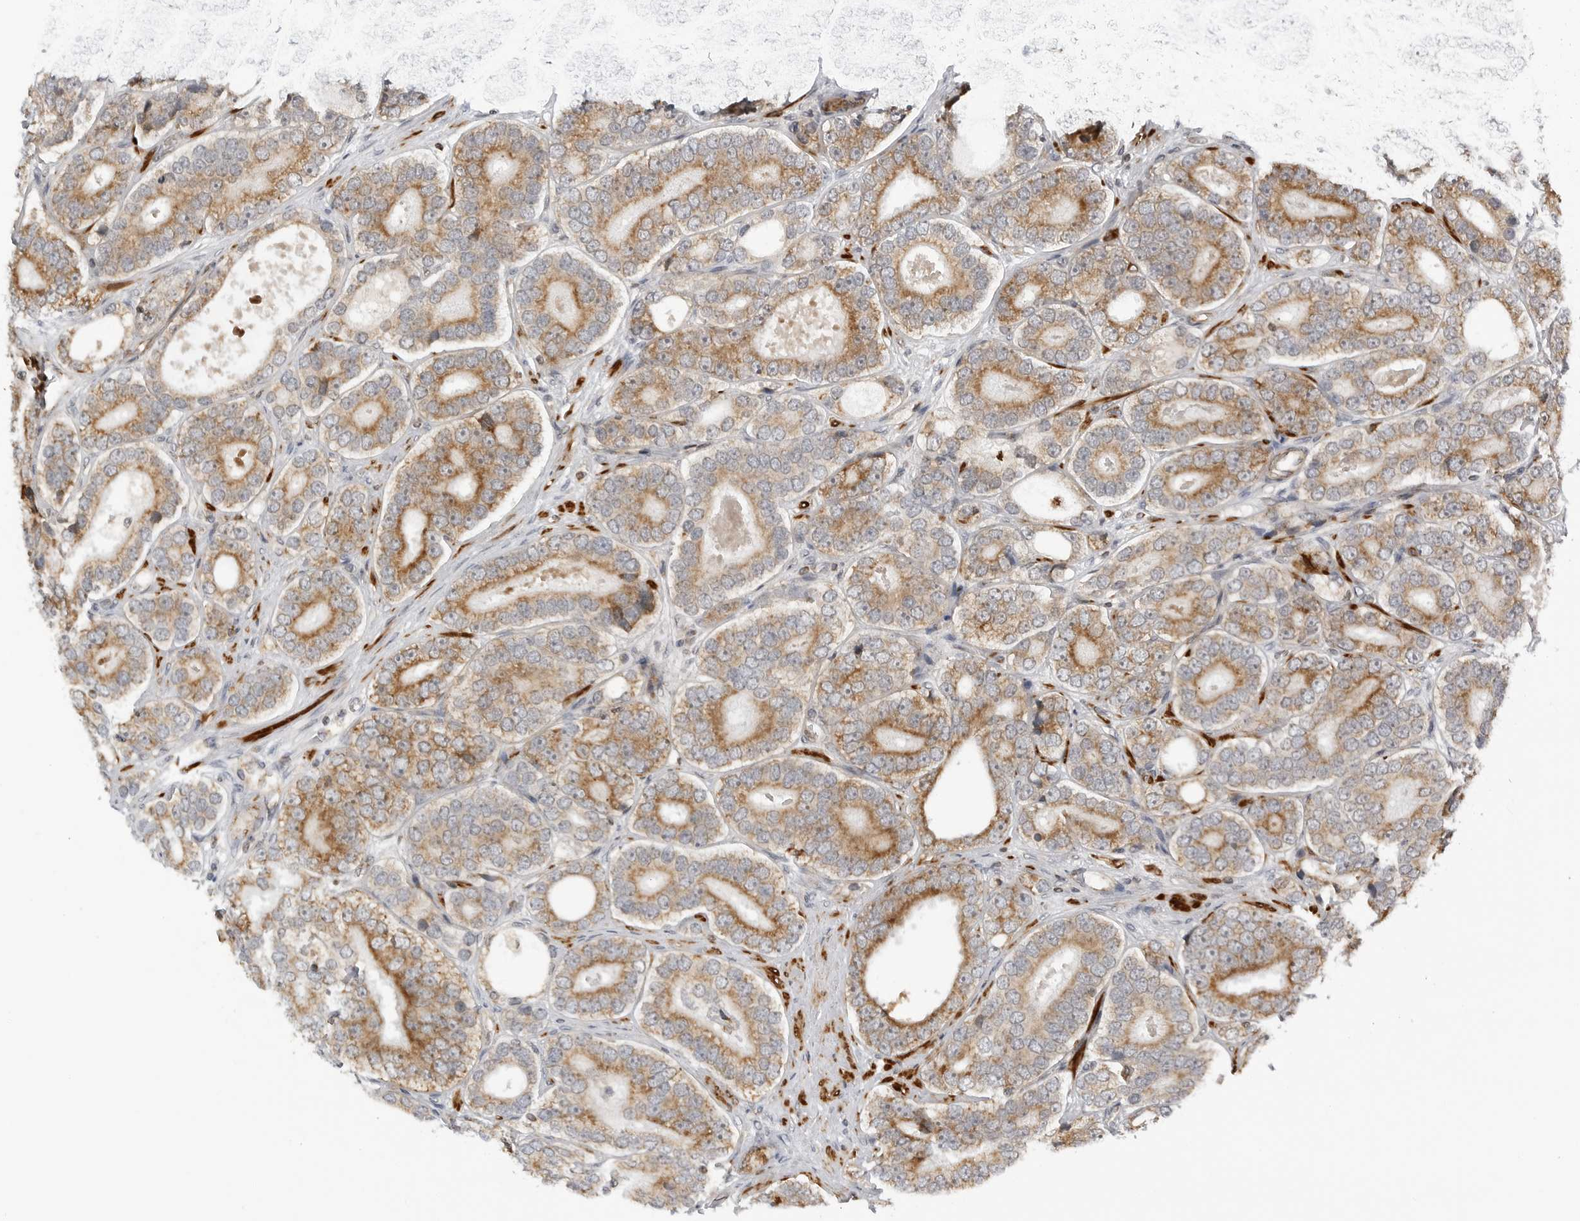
{"staining": {"intensity": "moderate", "quantity": ">75%", "location": "cytoplasmic/membranous"}, "tissue": "prostate cancer", "cell_type": "Tumor cells", "image_type": "cancer", "snomed": [{"axis": "morphology", "description": "Adenocarcinoma, High grade"}, {"axis": "topography", "description": "Prostate"}], "caption": "There is medium levels of moderate cytoplasmic/membranous expression in tumor cells of prostate cancer, as demonstrated by immunohistochemical staining (brown color).", "gene": "PEX2", "patient": {"sex": "male", "age": 56}}